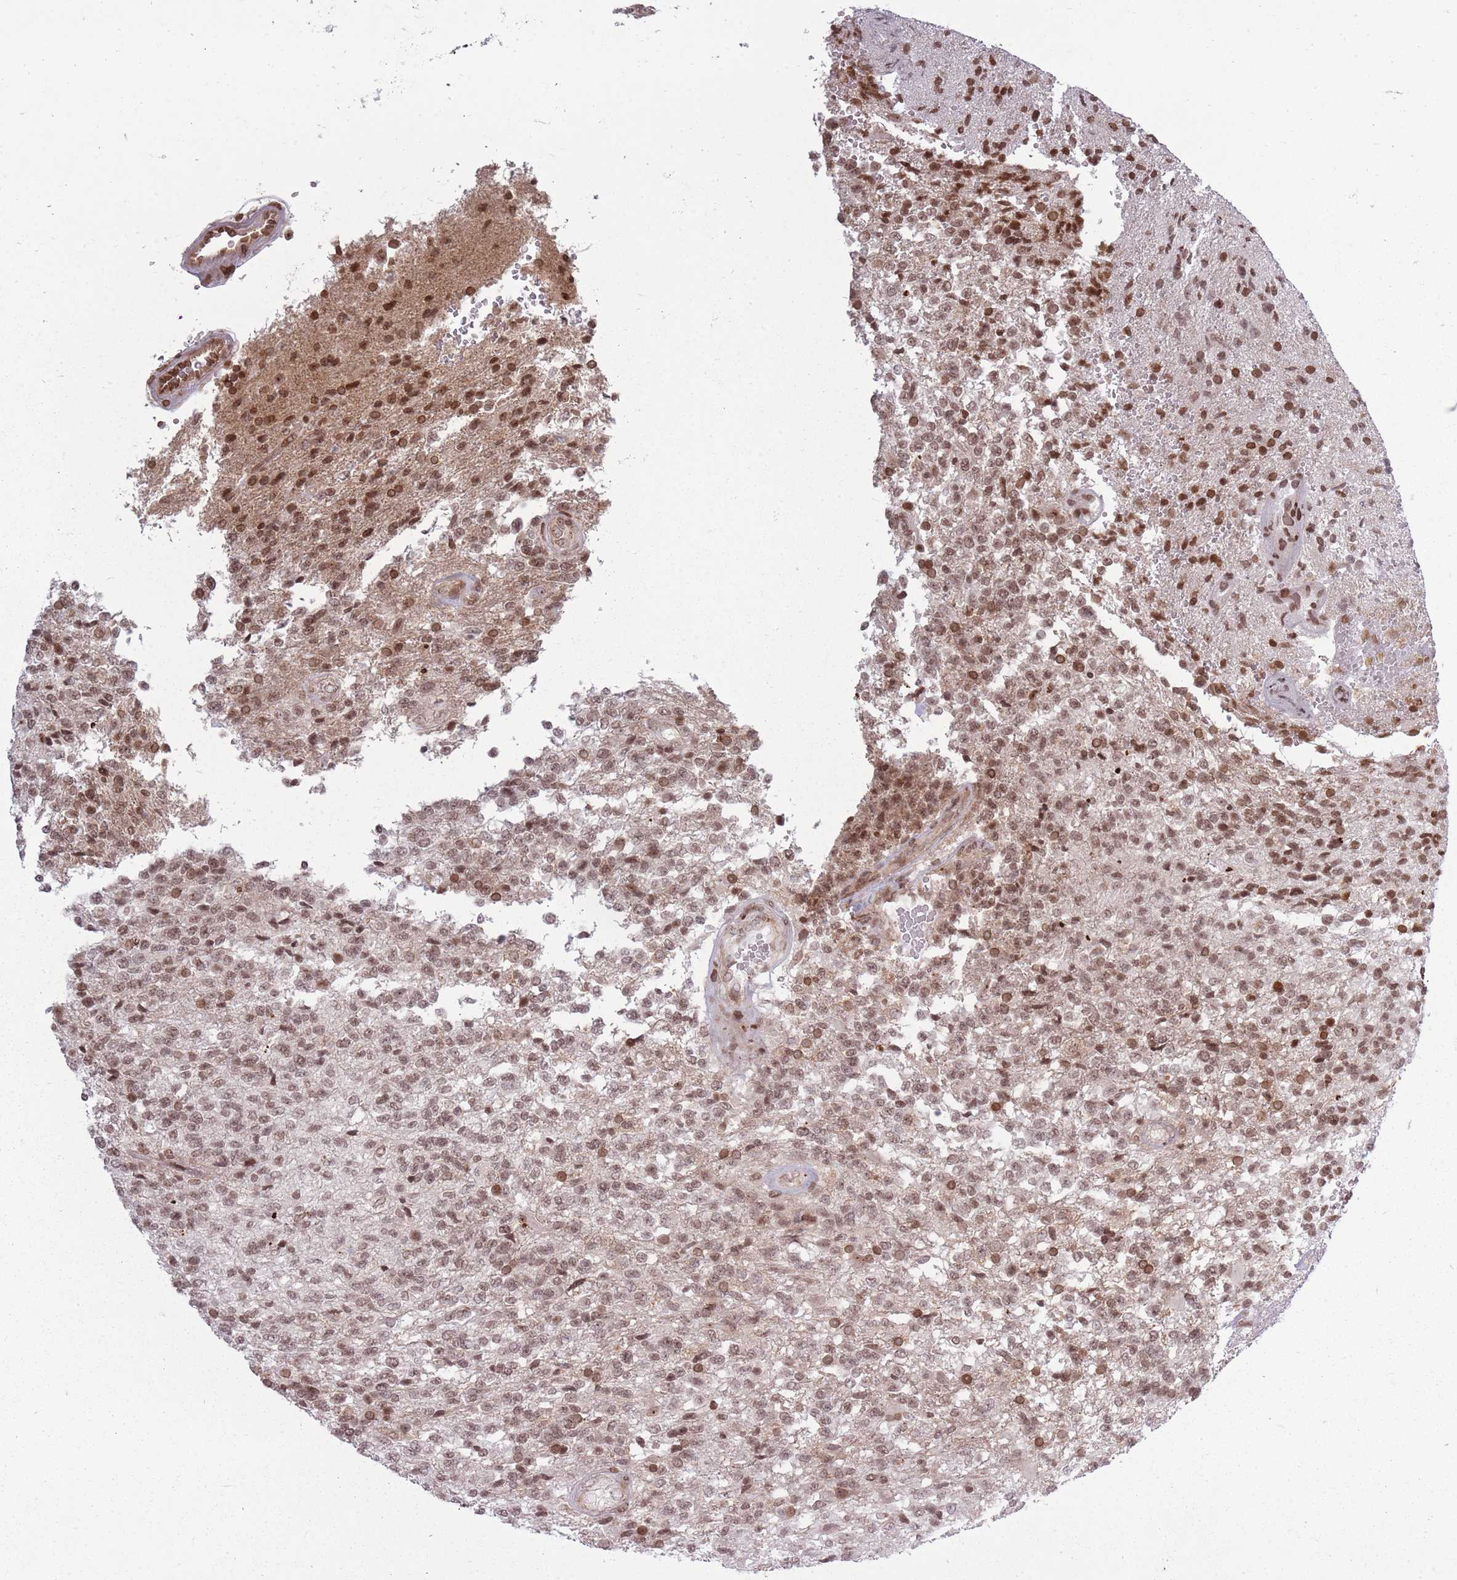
{"staining": {"intensity": "moderate", "quantity": ">75%", "location": "nuclear"}, "tissue": "glioma", "cell_type": "Tumor cells", "image_type": "cancer", "snomed": [{"axis": "morphology", "description": "Glioma, malignant, High grade"}, {"axis": "topography", "description": "Brain"}], "caption": "Protein staining demonstrates moderate nuclear expression in about >75% of tumor cells in malignant glioma (high-grade).", "gene": "TMC6", "patient": {"sex": "male", "age": 56}}